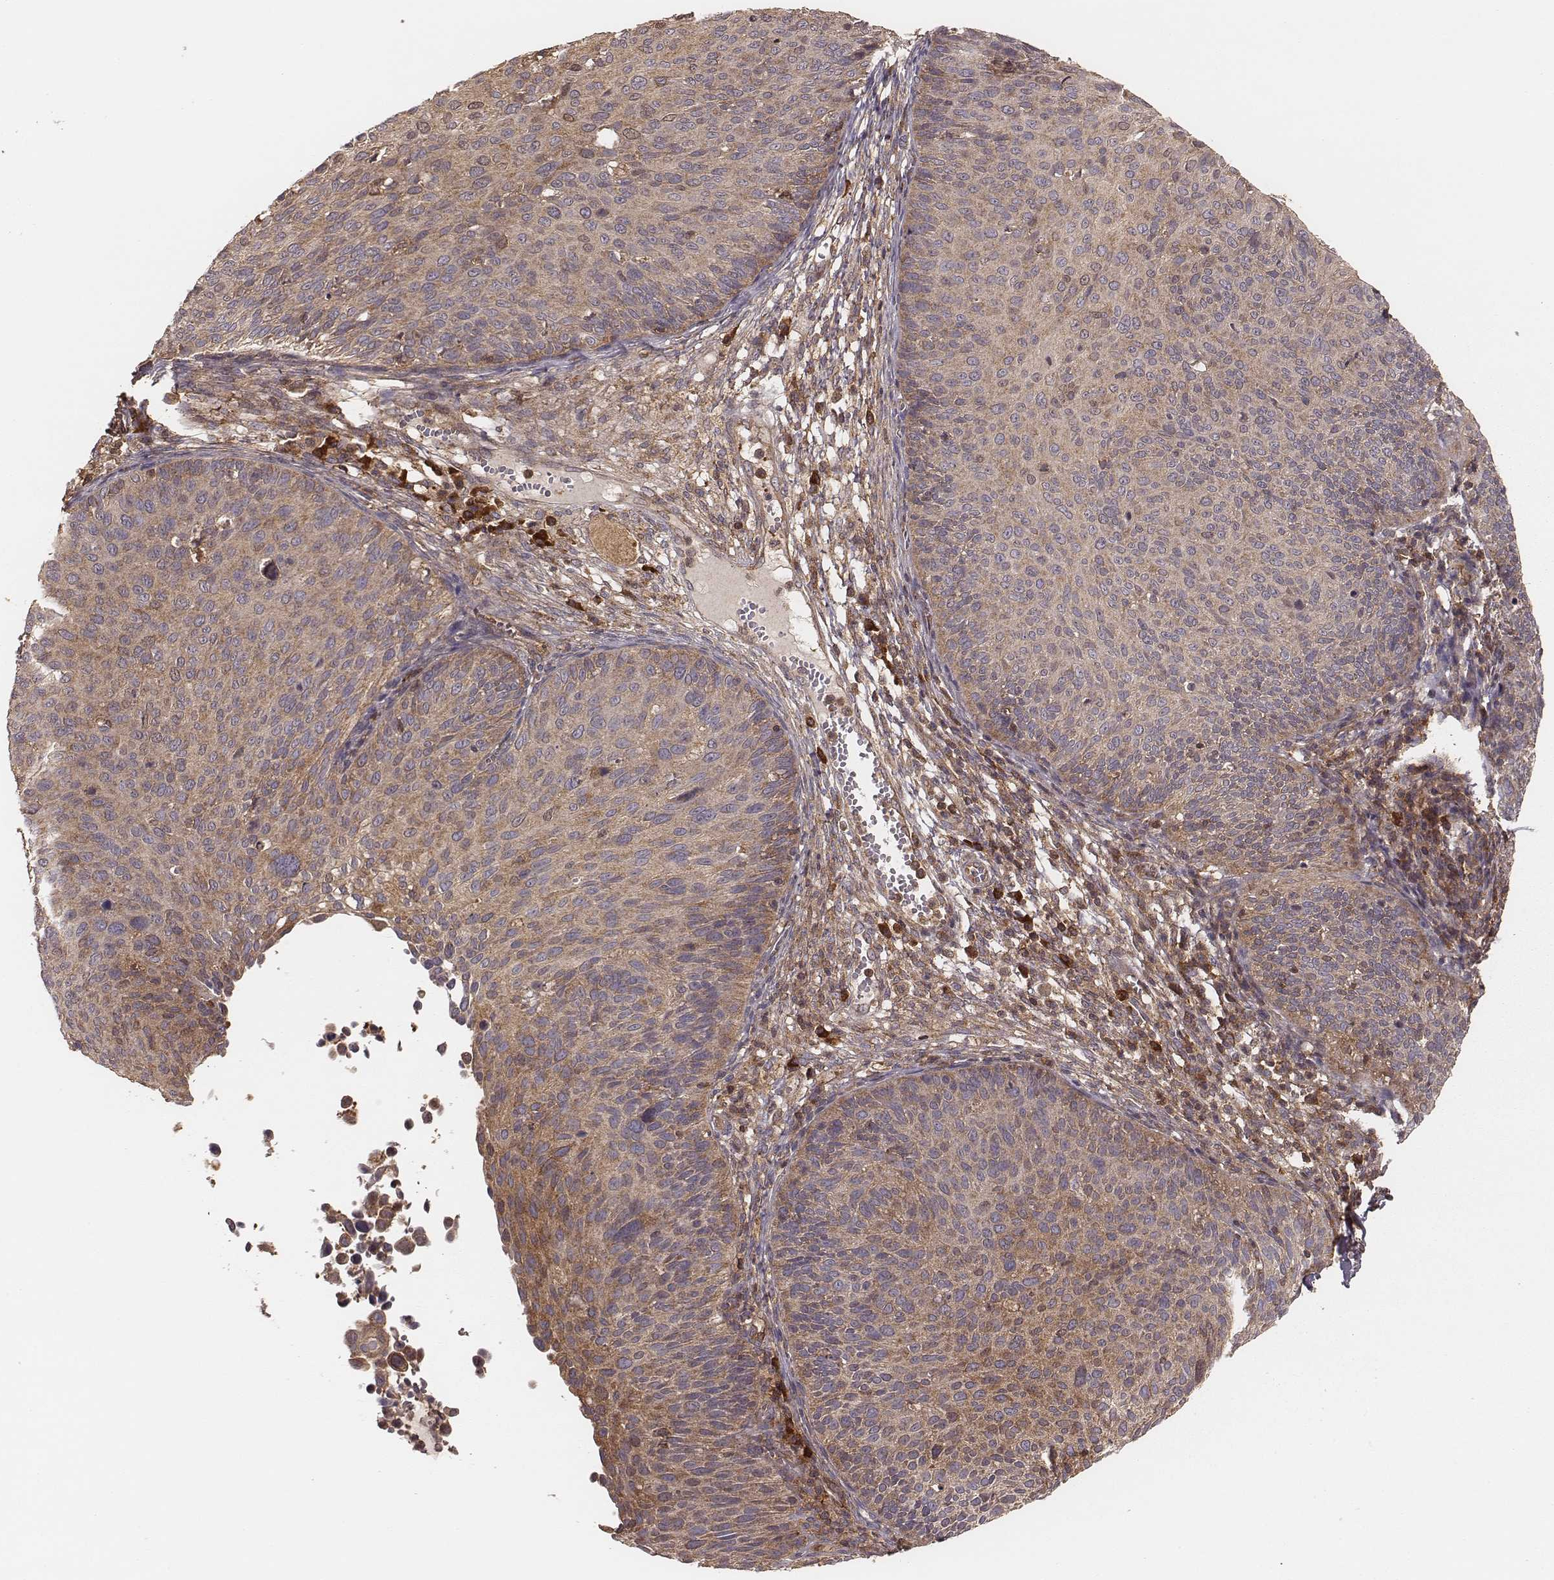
{"staining": {"intensity": "weak", "quantity": ">75%", "location": "cytoplasmic/membranous"}, "tissue": "cervical cancer", "cell_type": "Tumor cells", "image_type": "cancer", "snomed": [{"axis": "morphology", "description": "Squamous cell carcinoma, NOS"}, {"axis": "topography", "description": "Cervix"}], "caption": "Immunohistochemical staining of human cervical cancer (squamous cell carcinoma) shows low levels of weak cytoplasmic/membranous expression in approximately >75% of tumor cells.", "gene": "CARS1", "patient": {"sex": "female", "age": 36}}